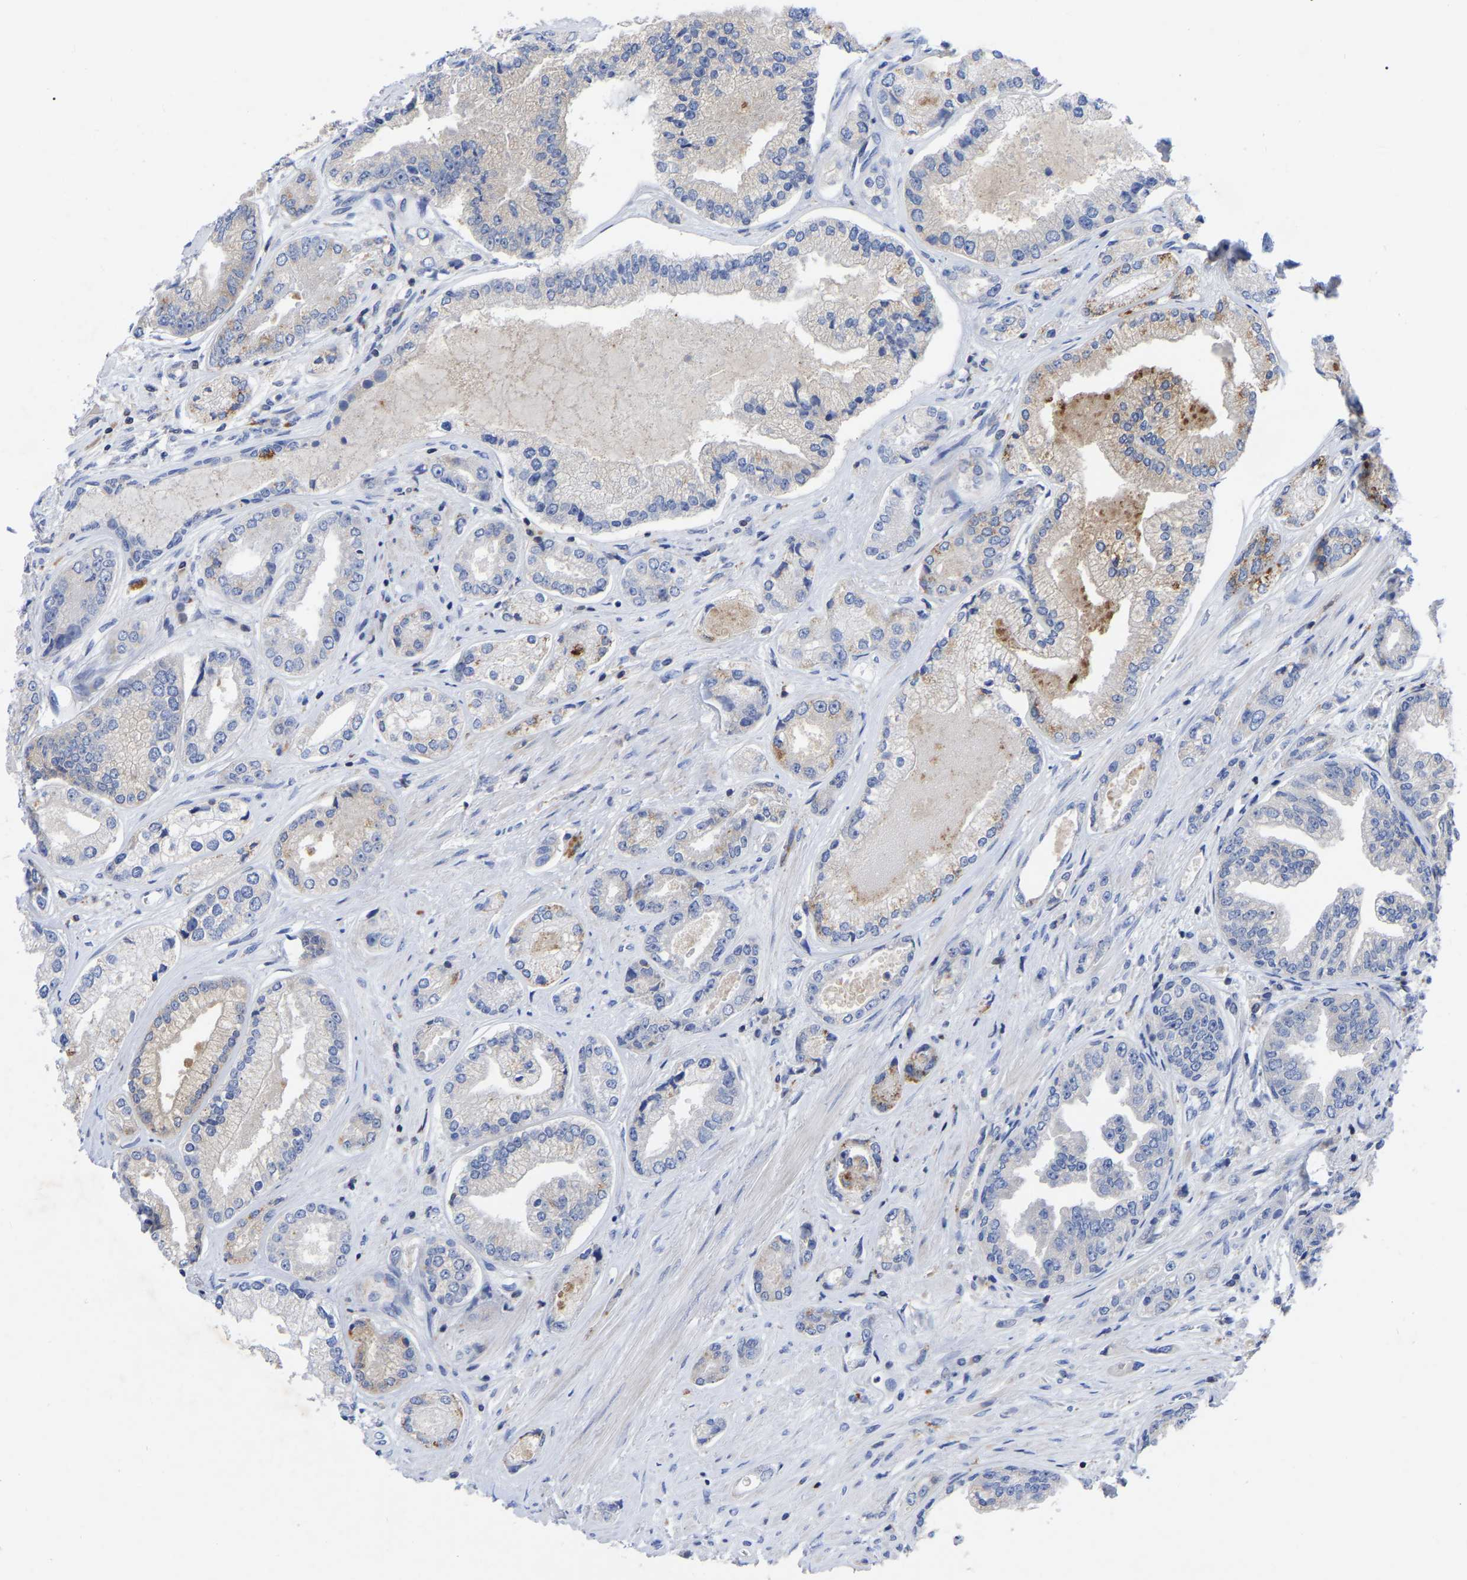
{"staining": {"intensity": "weak", "quantity": "<25%", "location": "cytoplasmic/membranous"}, "tissue": "prostate cancer", "cell_type": "Tumor cells", "image_type": "cancer", "snomed": [{"axis": "morphology", "description": "Adenocarcinoma, High grade"}, {"axis": "topography", "description": "Prostate"}], "caption": "The immunohistochemistry (IHC) histopathology image has no significant staining in tumor cells of prostate cancer tissue.", "gene": "PTPN7", "patient": {"sex": "male", "age": 61}}